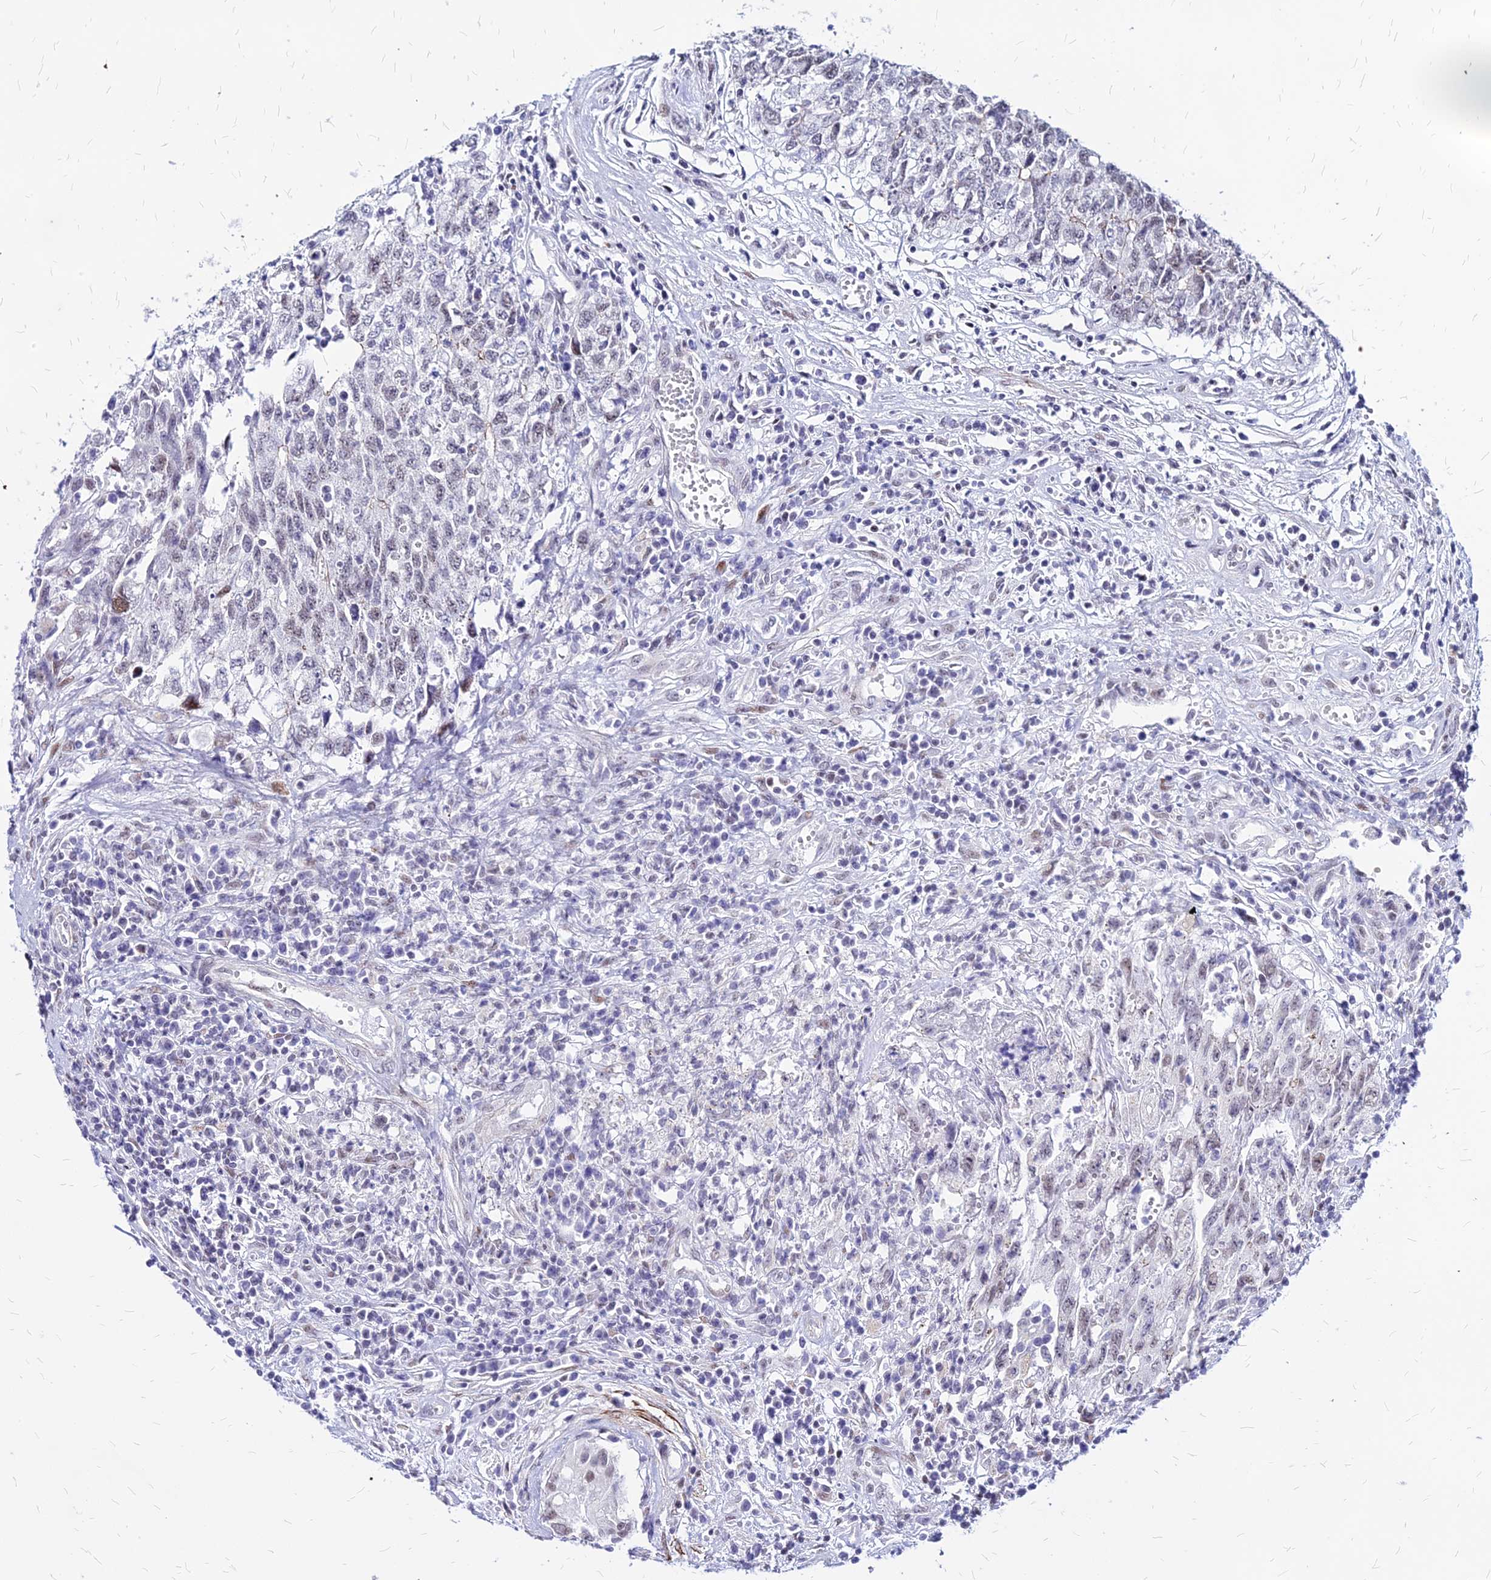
{"staining": {"intensity": "negative", "quantity": "none", "location": "none"}, "tissue": "testis cancer", "cell_type": "Tumor cells", "image_type": "cancer", "snomed": [{"axis": "morphology", "description": "Carcinoma, Embryonal, NOS"}, {"axis": "topography", "description": "Testis"}], "caption": "The image demonstrates no staining of tumor cells in testis embryonal carcinoma.", "gene": "FDX2", "patient": {"sex": "male", "age": 34}}